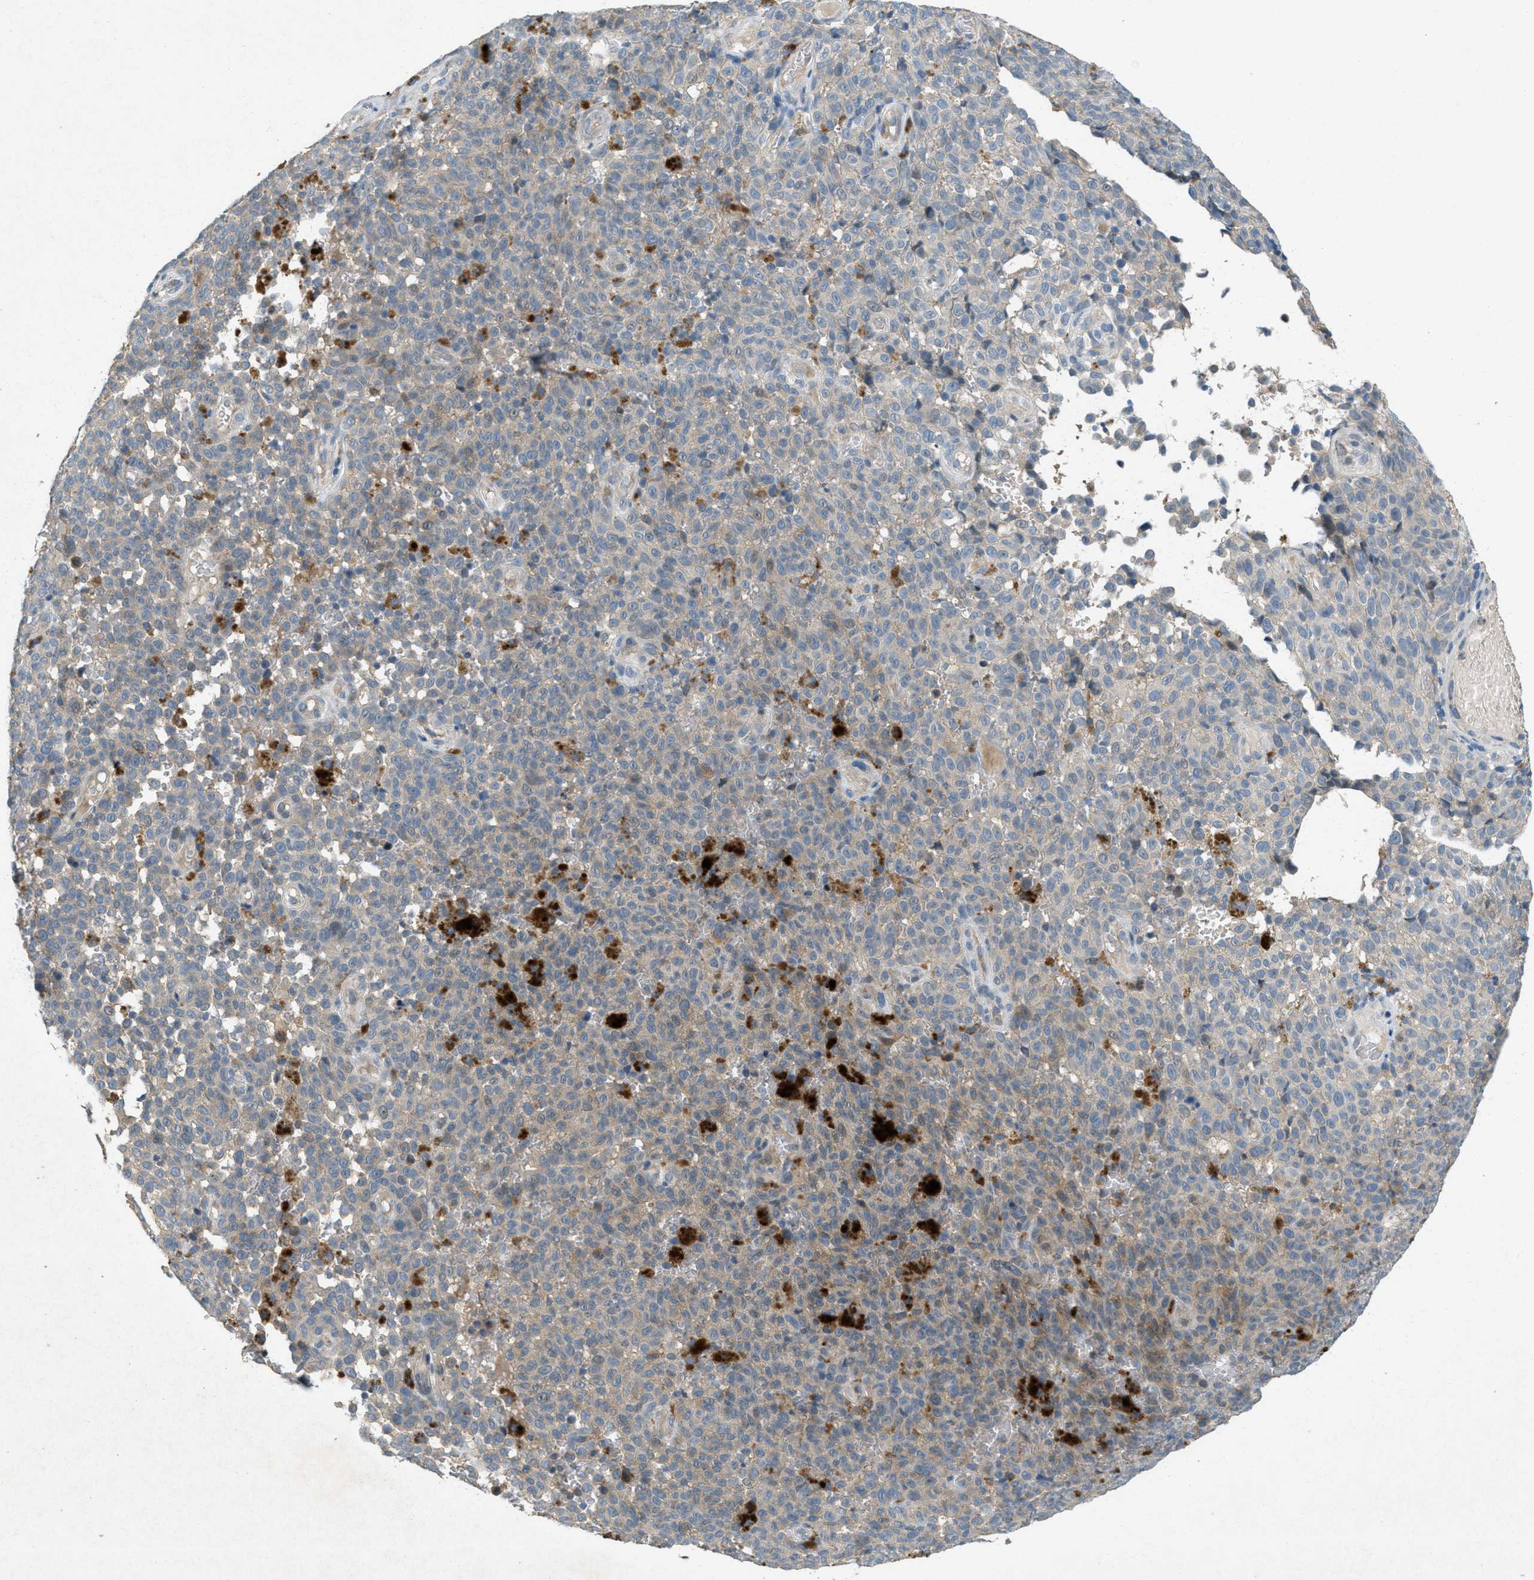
{"staining": {"intensity": "weak", "quantity": ">75%", "location": "cytoplasmic/membranous"}, "tissue": "melanoma", "cell_type": "Tumor cells", "image_type": "cancer", "snomed": [{"axis": "morphology", "description": "Malignant melanoma, NOS"}, {"axis": "topography", "description": "Skin"}], "caption": "Melanoma stained with a brown dye shows weak cytoplasmic/membranous positive staining in approximately >75% of tumor cells.", "gene": "ADCY6", "patient": {"sex": "female", "age": 82}}